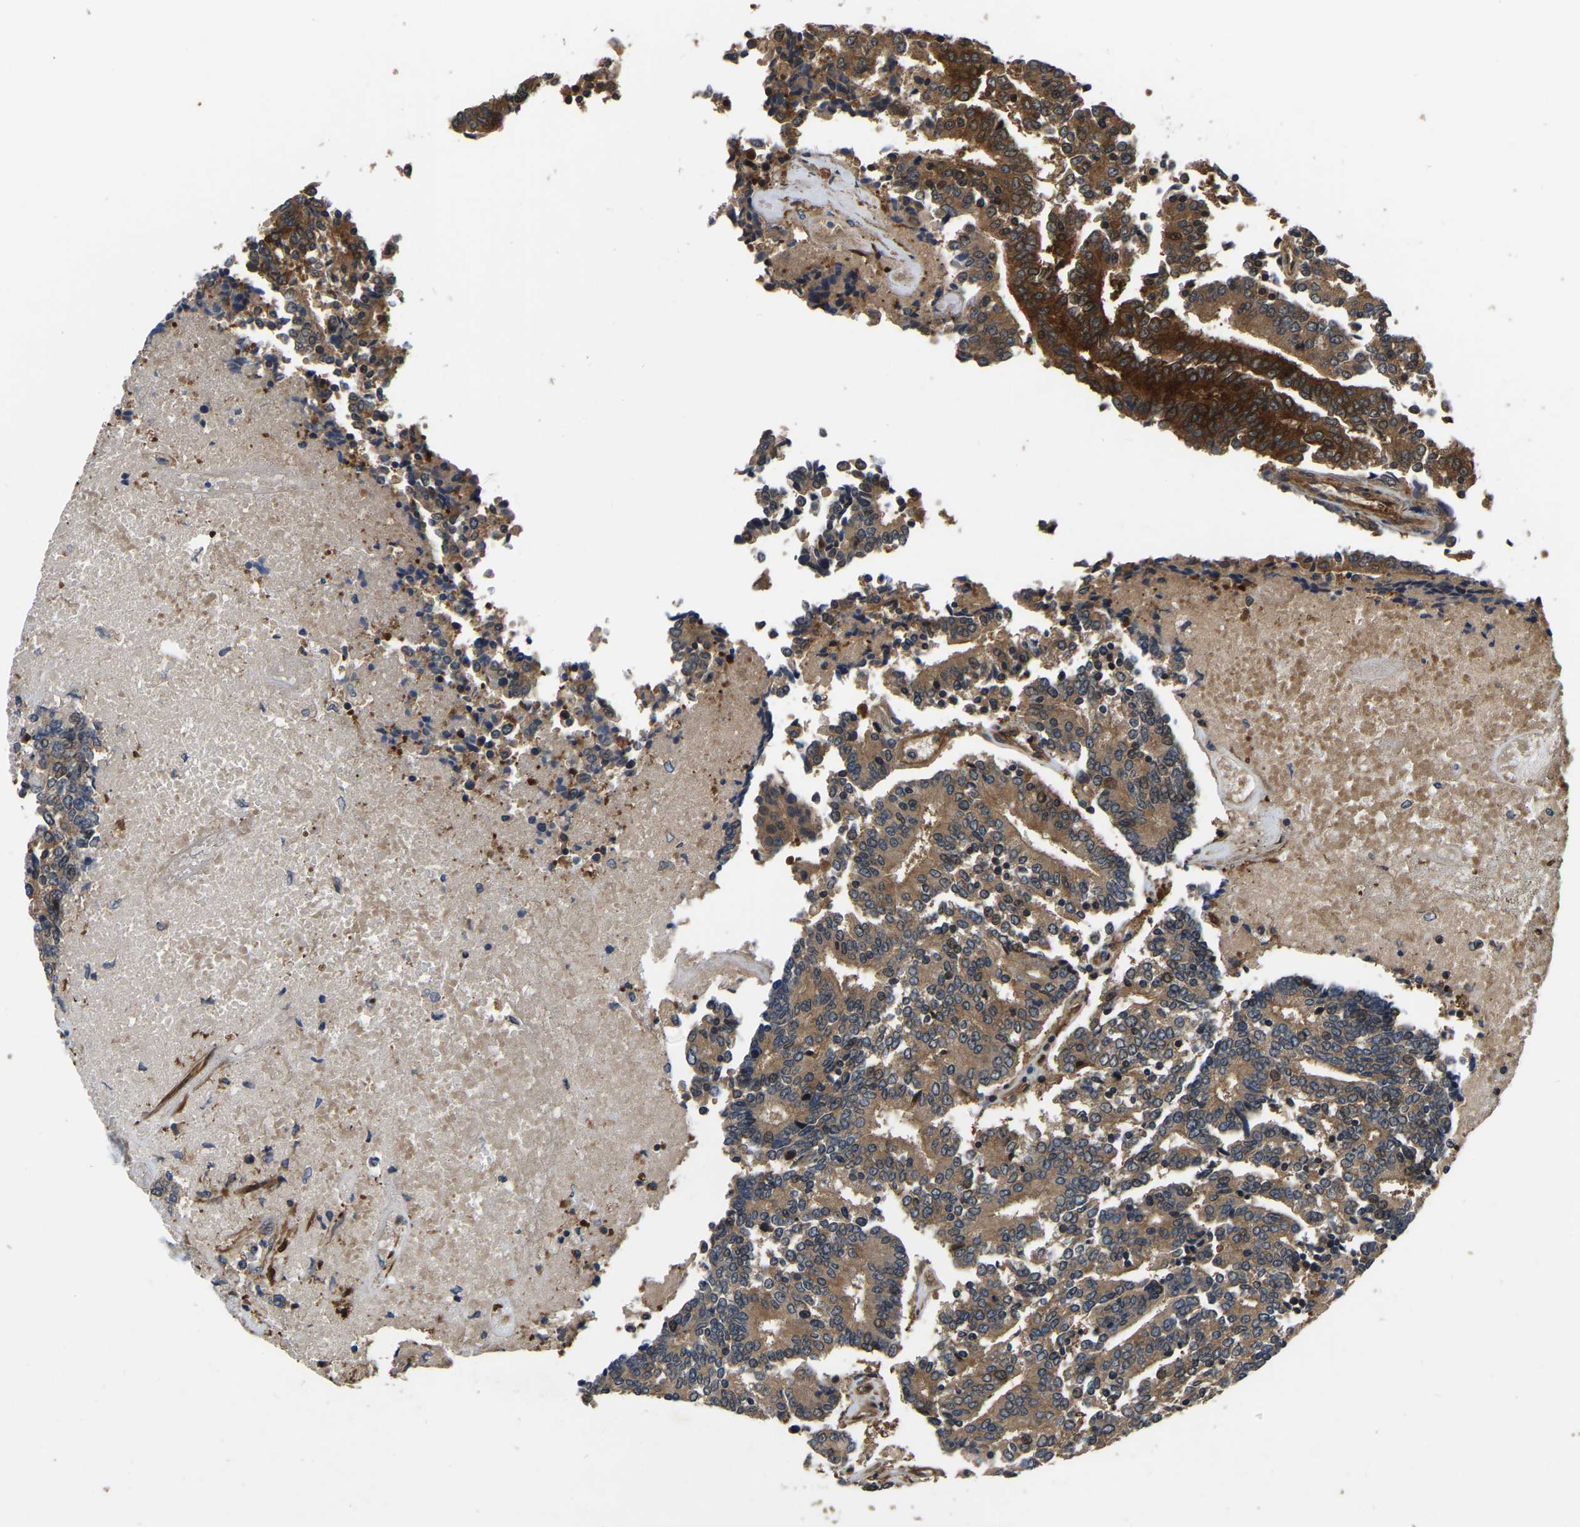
{"staining": {"intensity": "moderate", "quantity": ">75%", "location": "cytoplasmic/membranous"}, "tissue": "prostate cancer", "cell_type": "Tumor cells", "image_type": "cancer", "snomed": [{"axis": "morphology", "description": "Normal tissue, NOS"}, {"axis": "morphology", "description": "Adenocarcinoma, High grade"}, {"axis": "topography", "description": "Prostate"}, {"axis": "topography", "description": "Seminal veicle"}], "caption": "Prostate cancer stained for a protein (brown) exhibits moderate cytoplasmic/membranous positive positivity in approximately >75% of tumor cells.", "gene": "GARS1", "patient": {"sex": "male", "age": 55}}